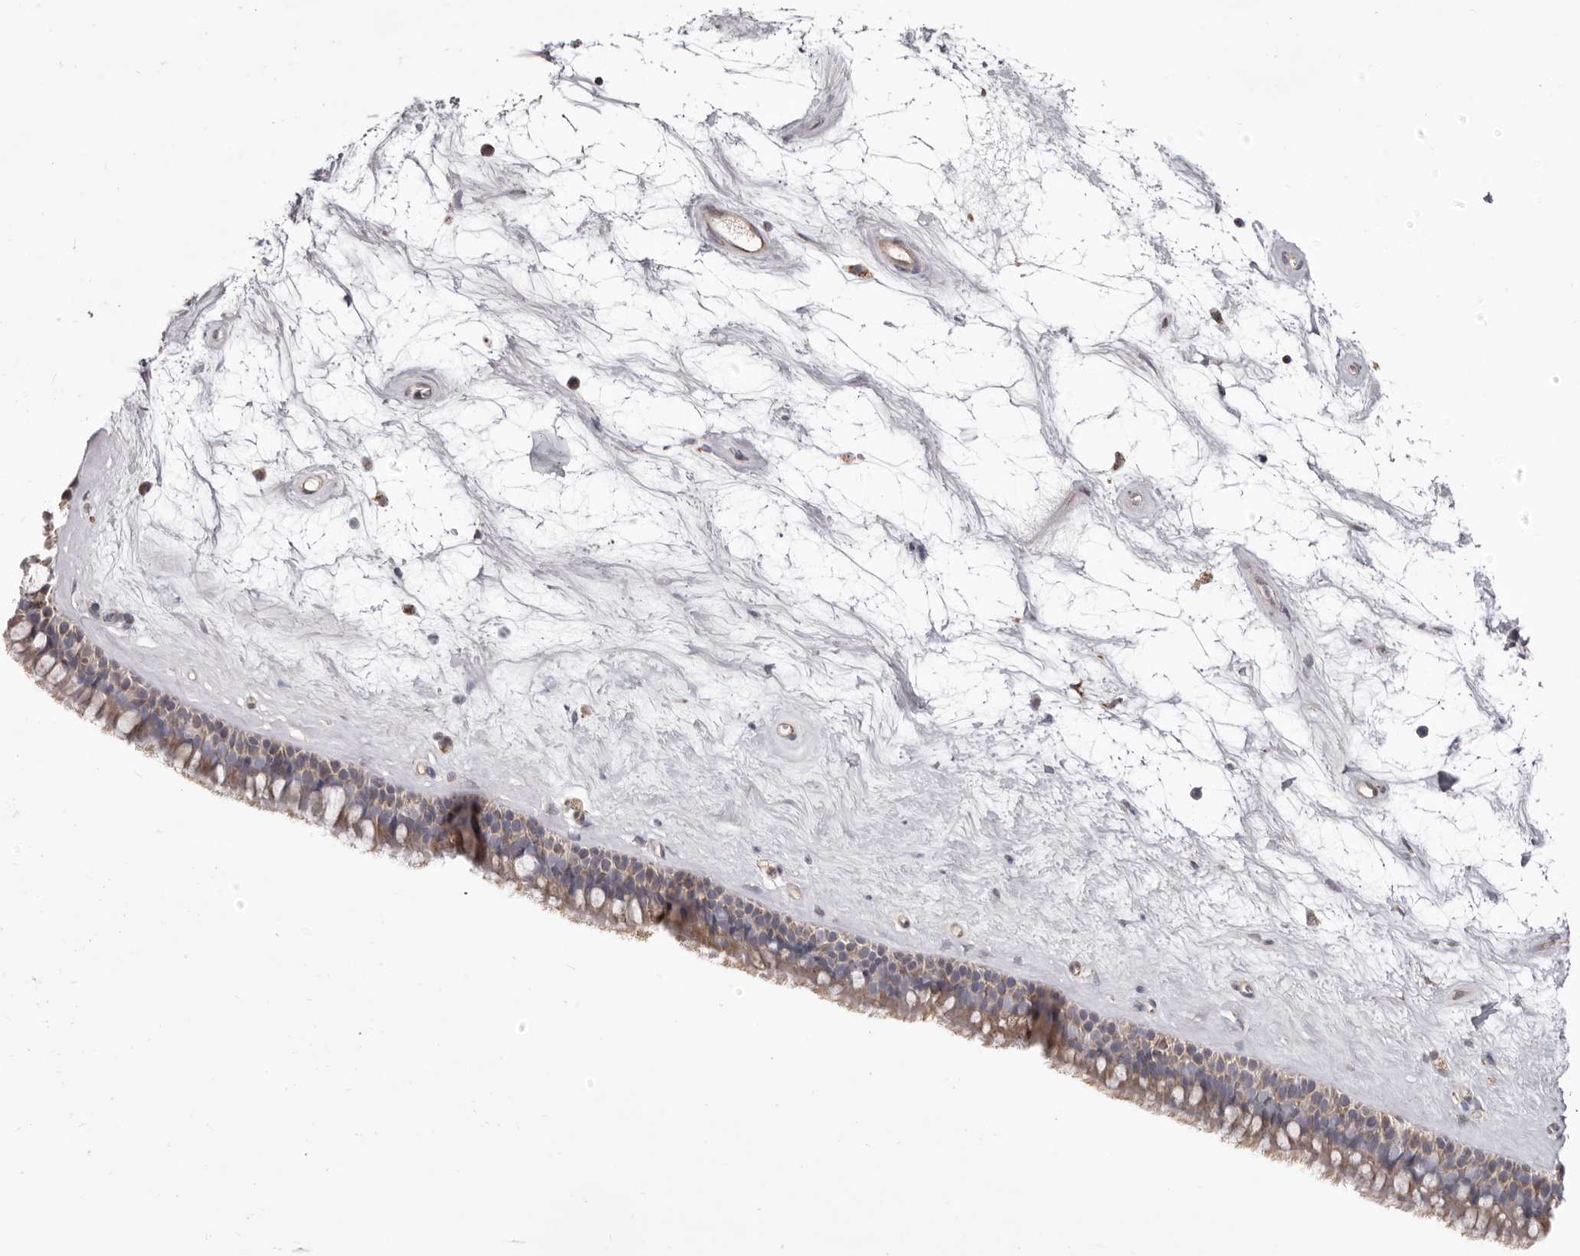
{"staining": {"intensity": "moderate", "quantity": "25%-75%", "location": "cytoplasmic/membranous"}, "tissue": "nasopharynx", "cell_type": "Respiratory epithelial cells", "image_type": "normal", "snomed": [{"axis": "morphology", "description": "Normal tissue, NOS"}, {"axis": "topography", "description": "Nasopharynx"}], "caption": "Immunohistochemistry (IHC) image of benign nasopharynx: nasopharynx stained using immunohistochemistry (IHC) reveals medium levels of moderate protein expression localized specifically in the cytoplasmic/membranous of respiratory epithelial cells, appearing as a cytoplasmic/membranous brown color.", "gene": "CHRM2", "patient": {"sex": "male", "age": 64}}